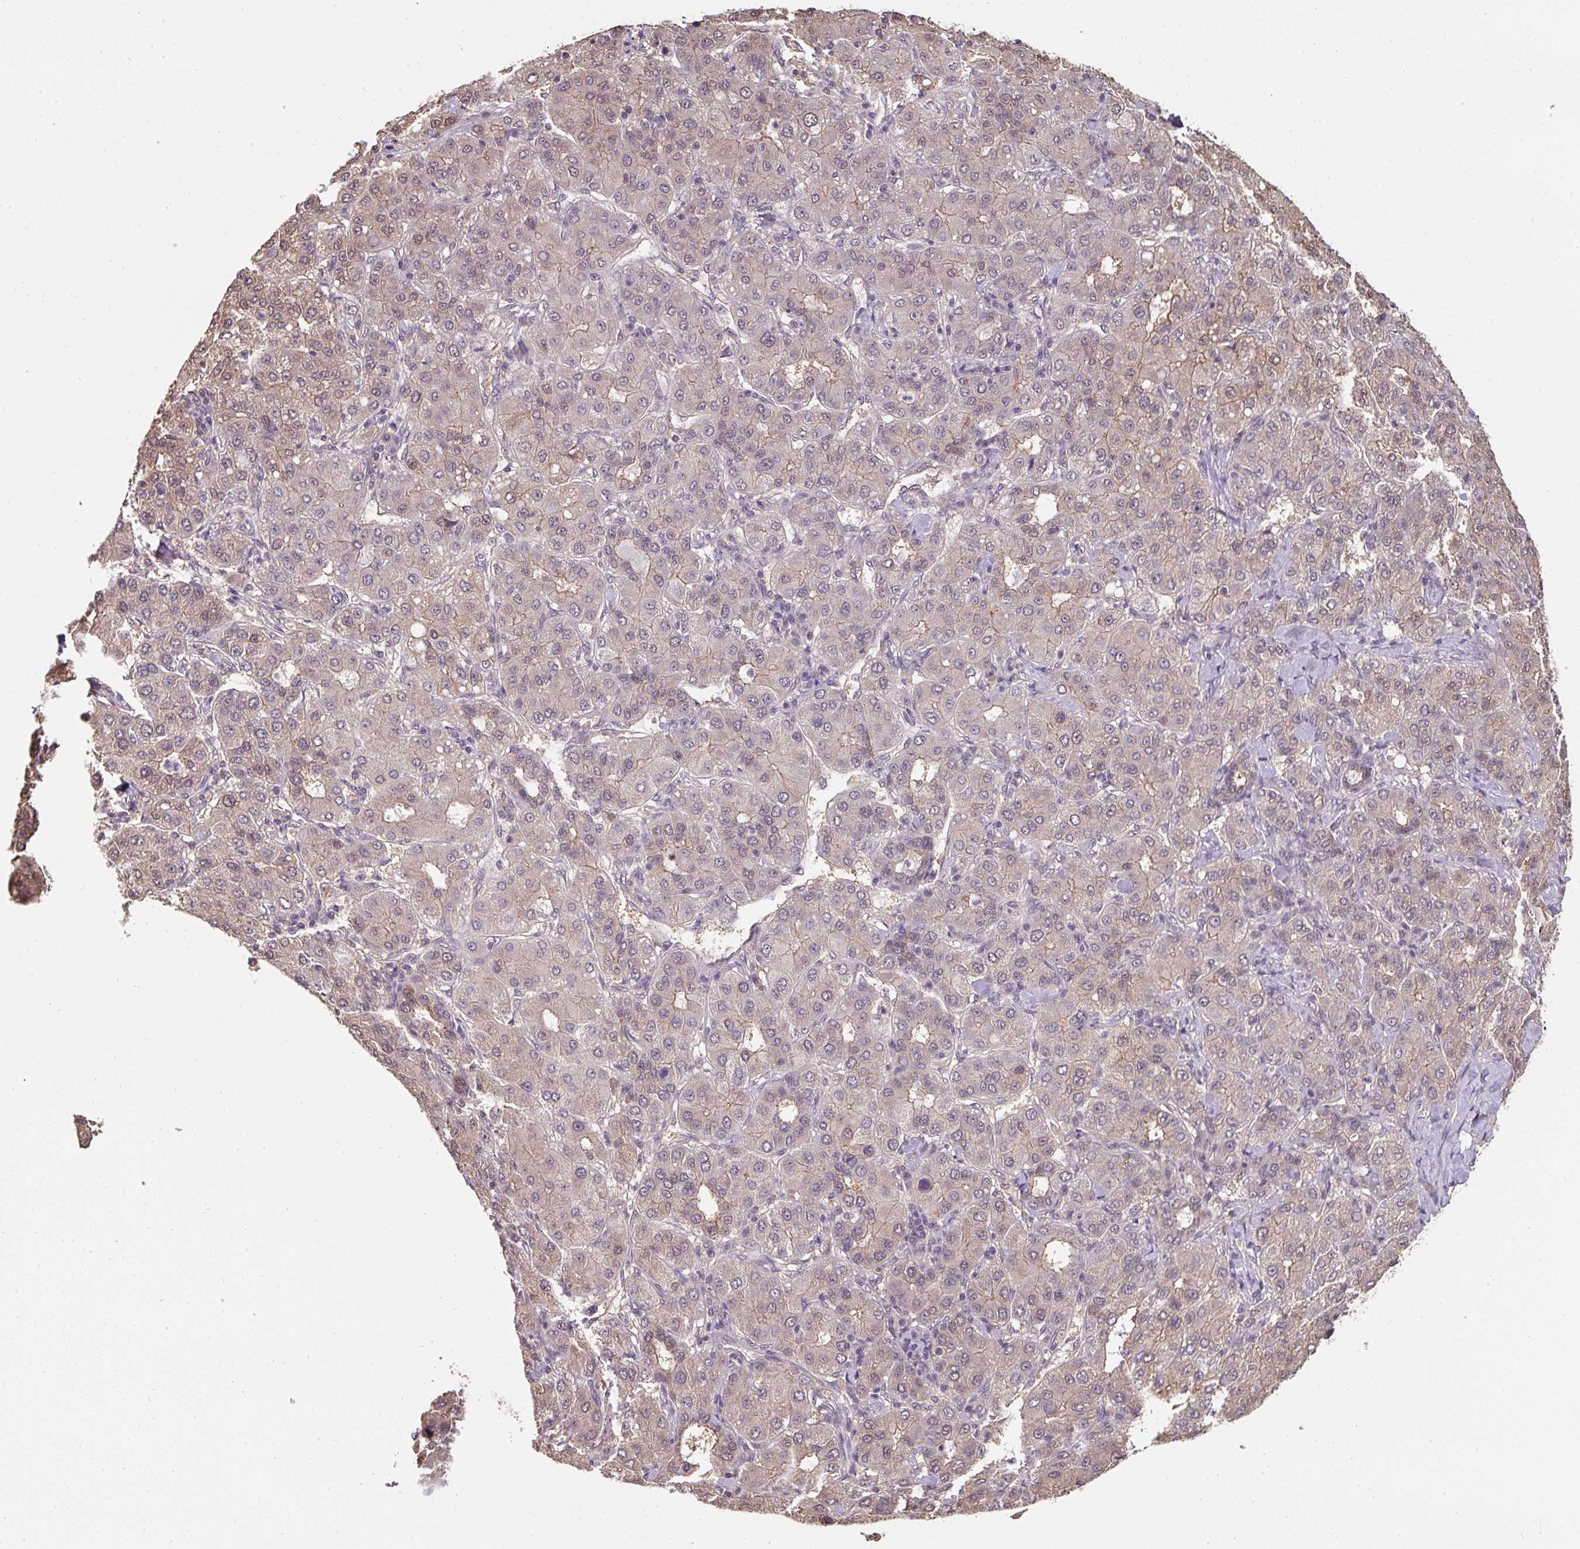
{"staining": {"intensity": "weak", "quantity": "<25%", "location": "cytoplasmic/membranous"}, "tissue": "liver cancer", "cell_type": "Tumor cells", "image_type": "cancer", "snomed": [{"axis": "morphology", "description": "Carcinoma, Hepatocellular, NOS"}, {"axis": "topography", "description": "Liver"}], "caption": "Tumor cells are negative for brown protein staining in liver cancer (hepatocellular carcinoma). (Immunohistochemistry (ihc), brightfield microscopy, high magnification).", "gene": "ST13", "patient": {"sex": "male", "age": 65}}